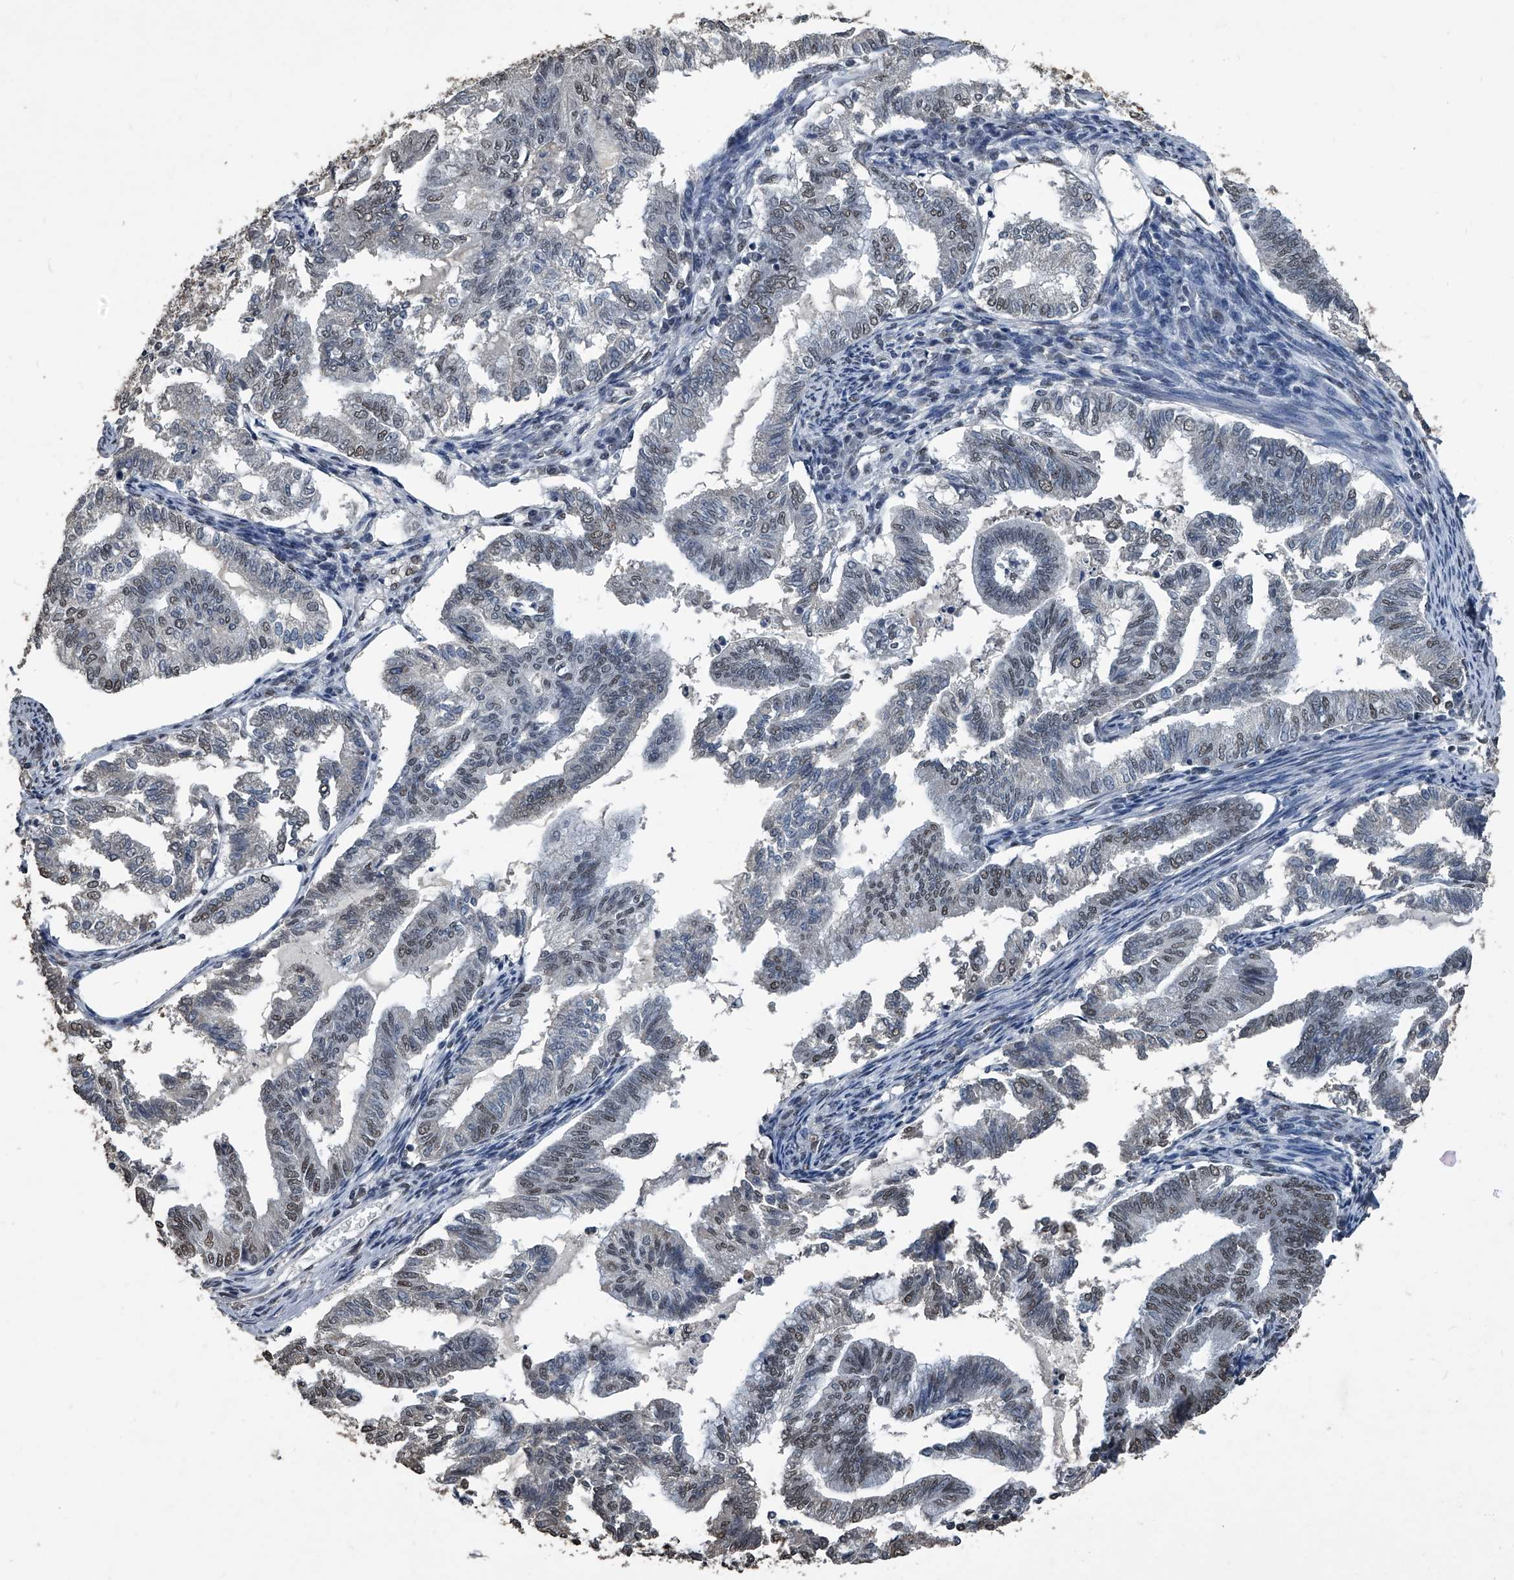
{"staining": {"intensity": "weak", "quantity": "25%-75%", "location": "nuclear"}, "tissue": "endometrial cancer", "cell_type": "Tumor cells", "image_type": "cancer", "snomed": [{"axis": "morphology", "description": "Adenocarcinoma, NOS"}, {"axis": "topography", "description": "Endometrium"}], "caption": "Immunohistochemical staining of human adenocarcinoma (endometrial) exhibits low levels of weak nuclear positivity in about 25%-75% of tumor cells.", "gene": "MATR3", "patient": {"sex": "female", "age": 79}}